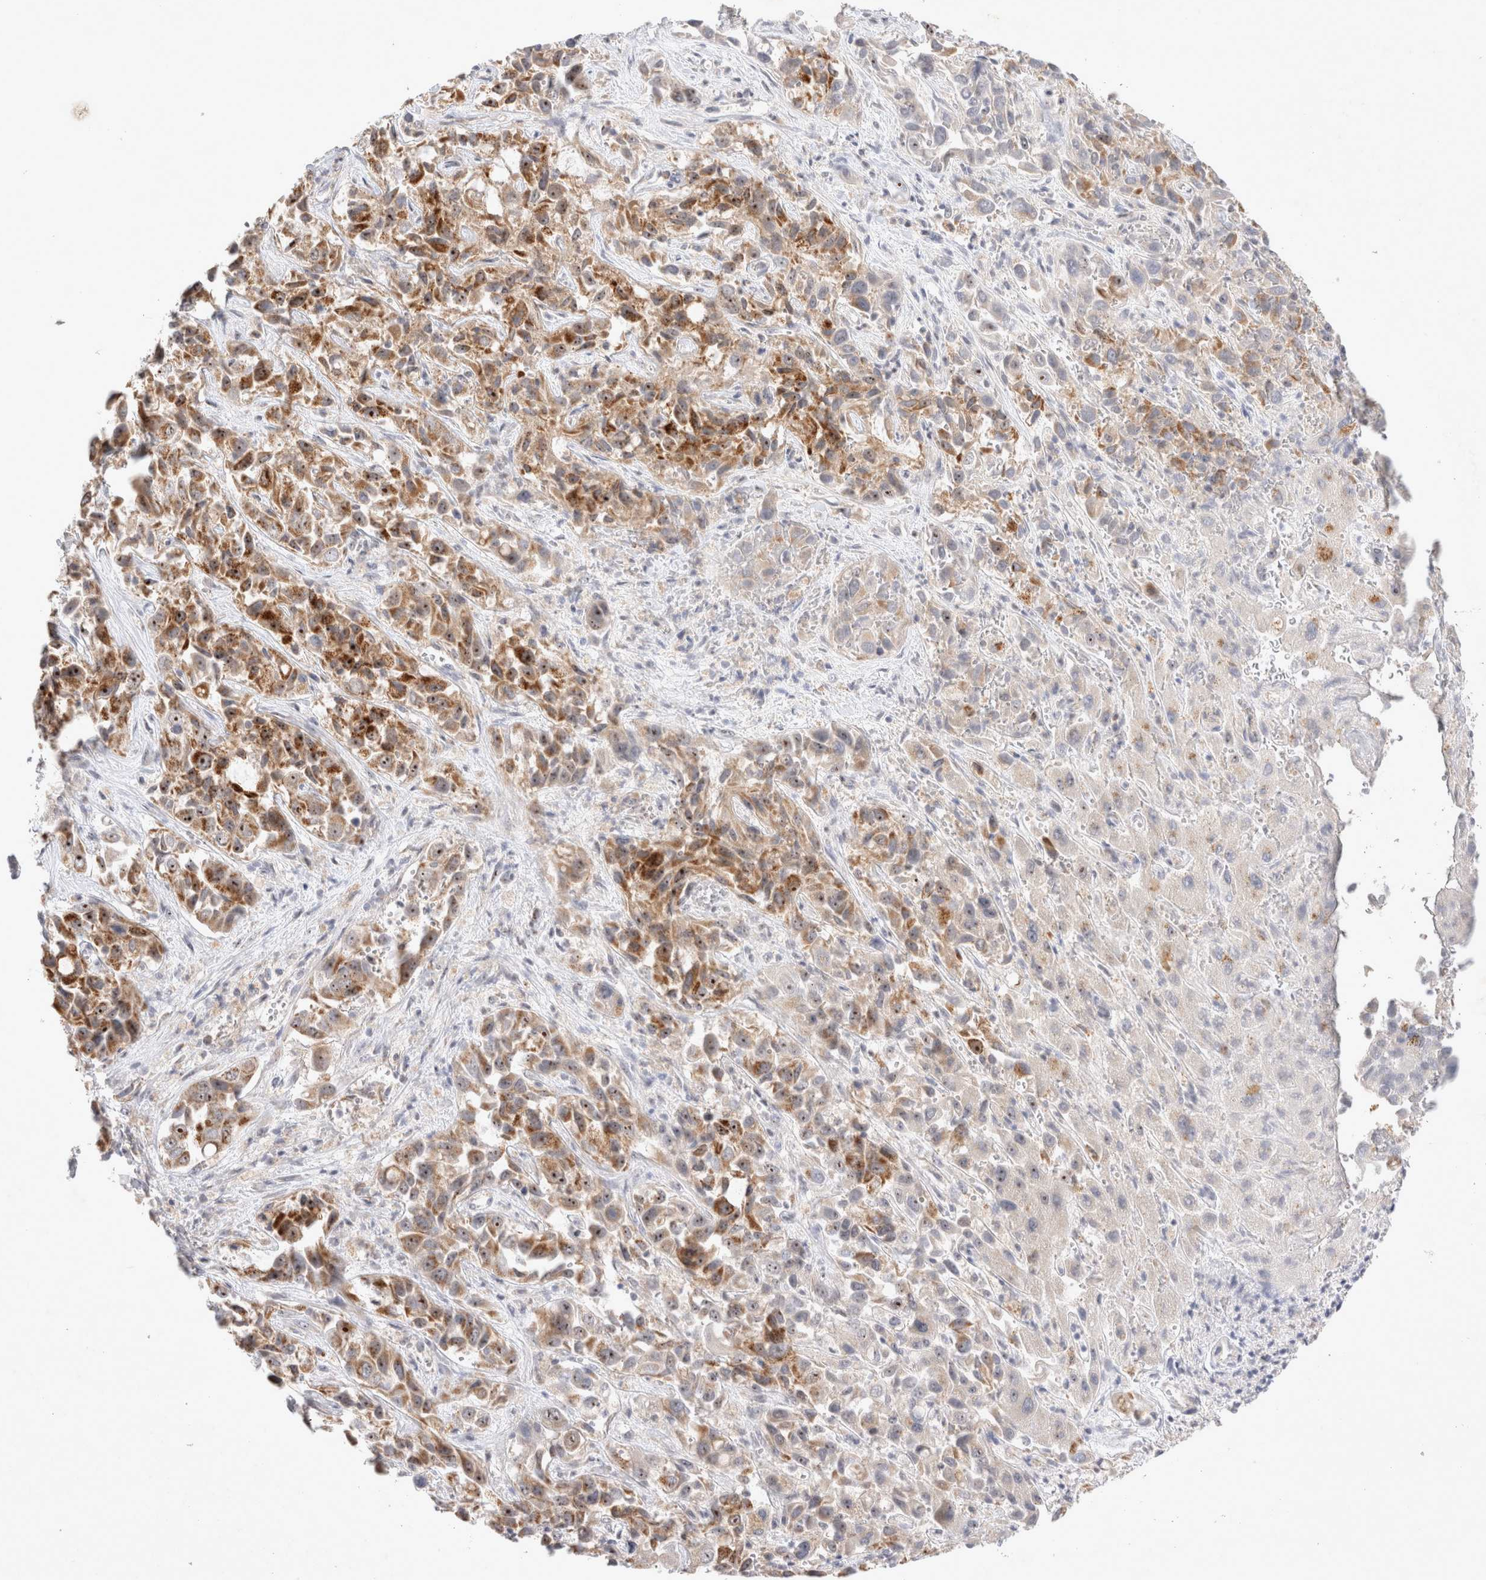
{"staining": {"intensity": "moderate", "quantity": ">75%", "location": "cytoplasmic/membranous,nuclear"}, "tissue": "liver cancer", "cell_type": "Tumor cells", "image_type": "cancer", "snomed": [{"axis": "morphology", "description": "Cholangiocarcinoma"}, {"axis": "topography", "description": "Liver"}], "caption": "Immunohistochemistry of cholangiocarcinoma (liver) displays medium levels of moderate cytoplasmic/membranous and nuclear positivity in about >75% of tumor cells. Using DAB (brown) and hematoxylin (blue) stains, captured at high magnification using brightfield microscopy.", "gene": "MRPL37", "patient": {"sex": "female", "age": 52}}